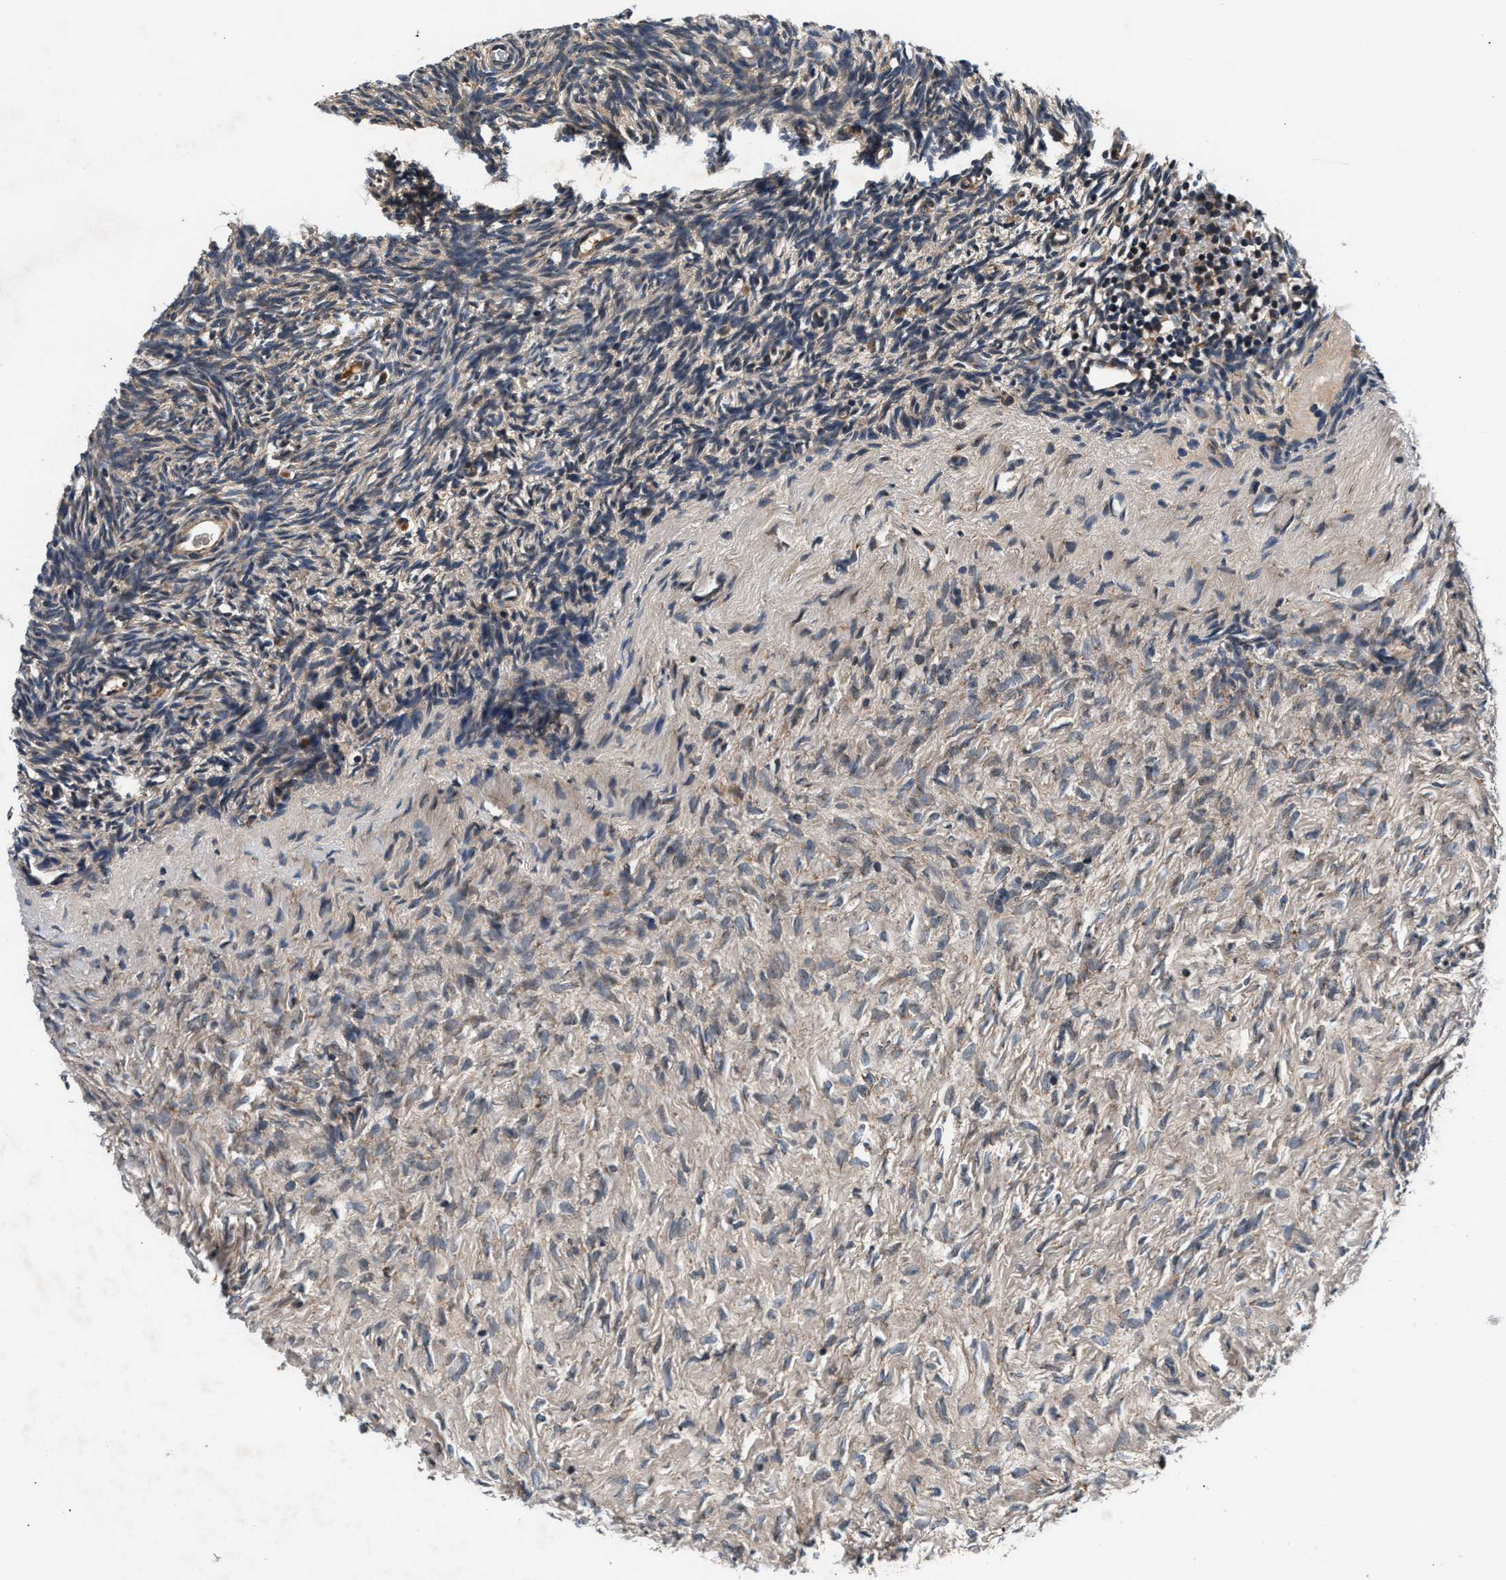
{"staining": {"intensity": "weak", "quantity": "25%-75%", "location": "cytoplasmic/membranous"}, "tissue": "ovary", "cell_type": "Ovarian stroma cells", "image_type": "normal", "snomed": [{"axis": "morphology", "description": "Normal tissue, NOS"}, {"axis": "topography", "description": "Ovary"}], "caption": "Protein staining by IHC exhibits weak cytoplasmic/membranous expression in approximately 25%-75% of ovarian stroma cells in benign ovary.", "gene": "IMMT", "patient": {"sex": "female", "age": 35}}